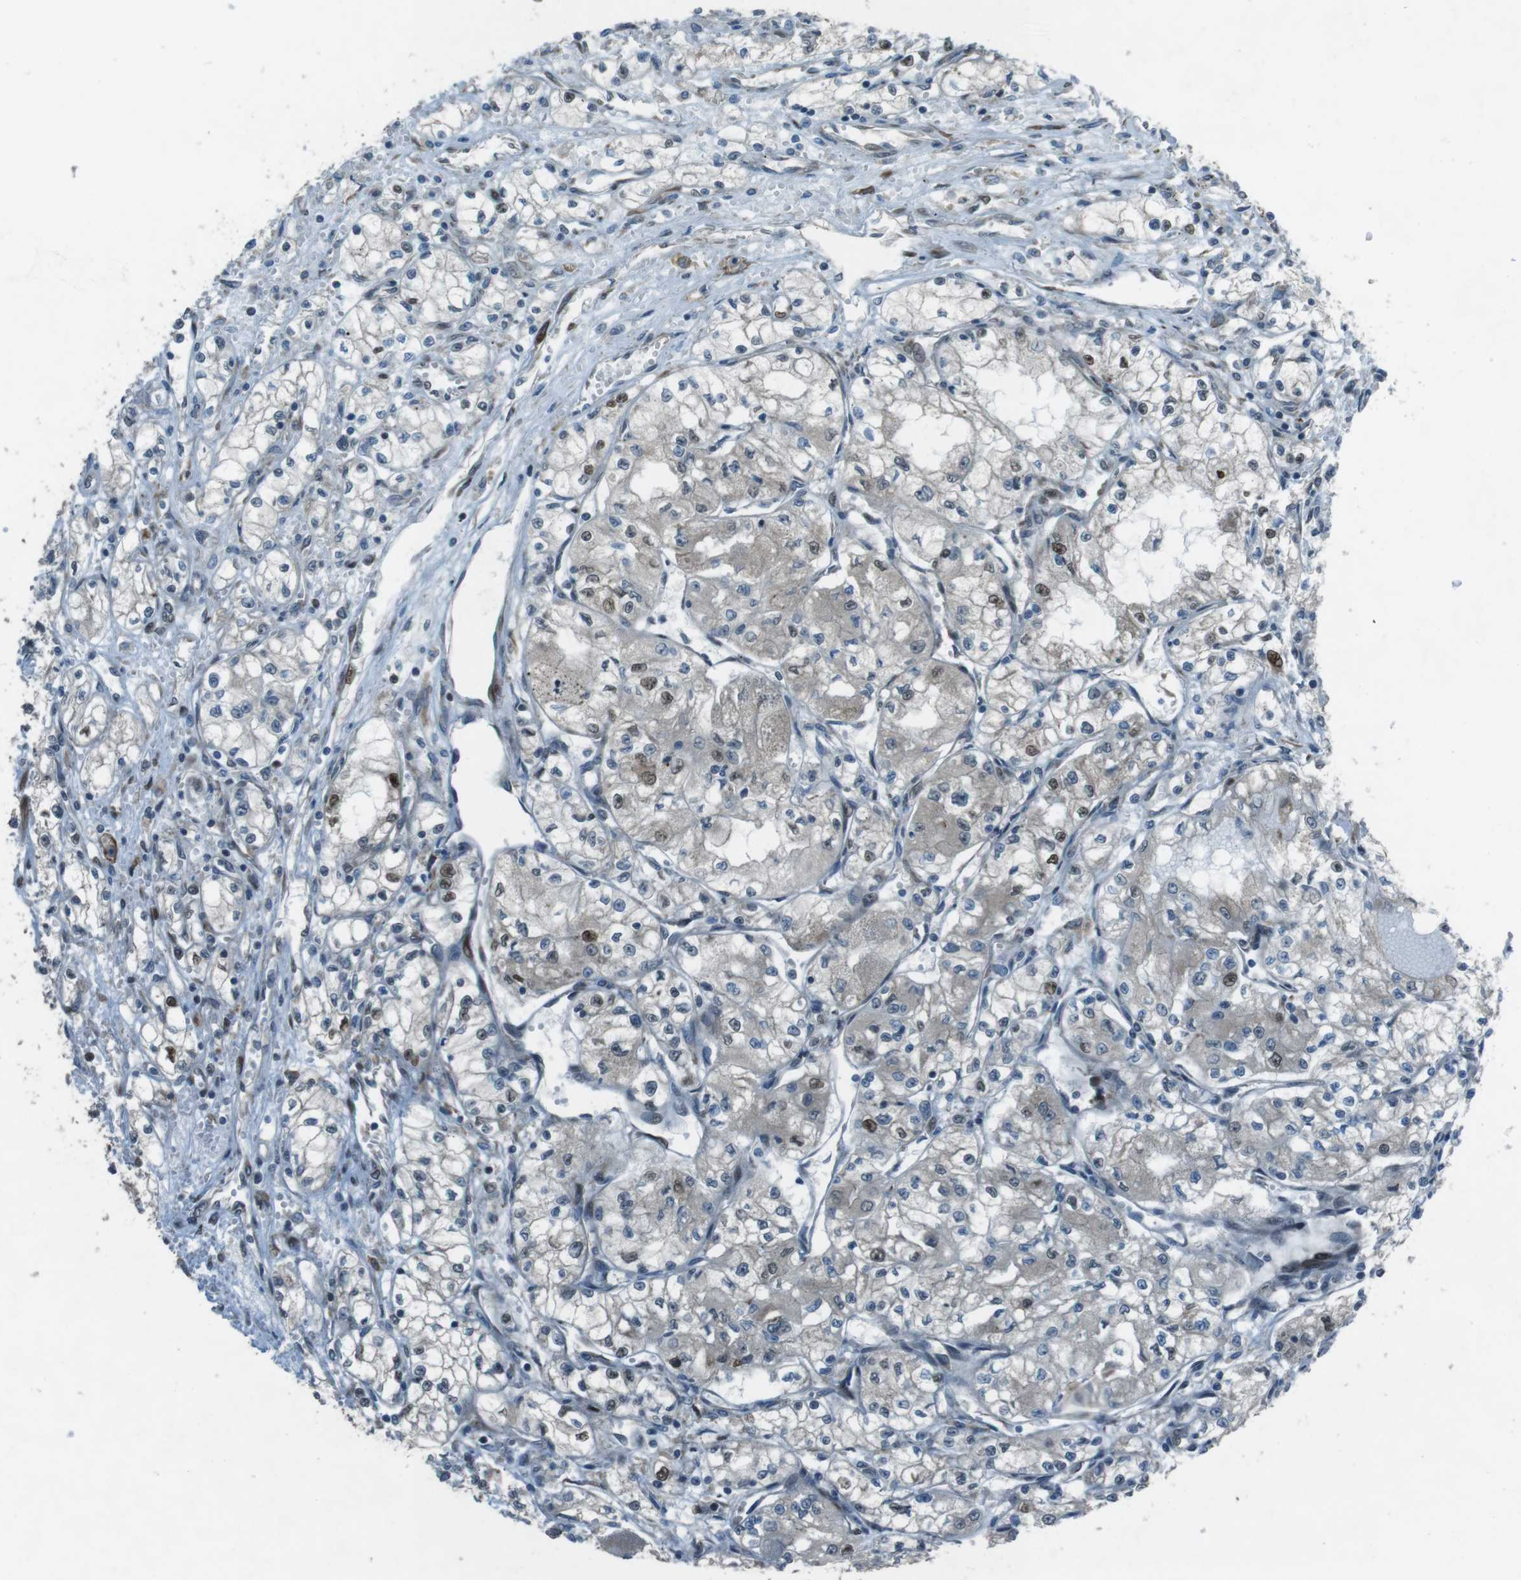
{"staining": {"intensity": "weak", "quantity": "<25%", "location": "nuclear"}, "tissue": "renal cancer", "cell_type": "Tumor cells", "image_type": "cancer", "snomed": [{"axis": "morphology", "description": "Normal tissue, NOS"}, {"axis": "morphology", "description": "Adenocarcinoma, NOS"}, {"axis": "topography", "description": "Kidney"}], "caption": "Human renal cancer (adenocarcinoma) stained for a protein using immunohistochemistry shows no positivity in tumor cells.", "gene": "ZNF330", "patient": {"sex": "male", "age": 59}}